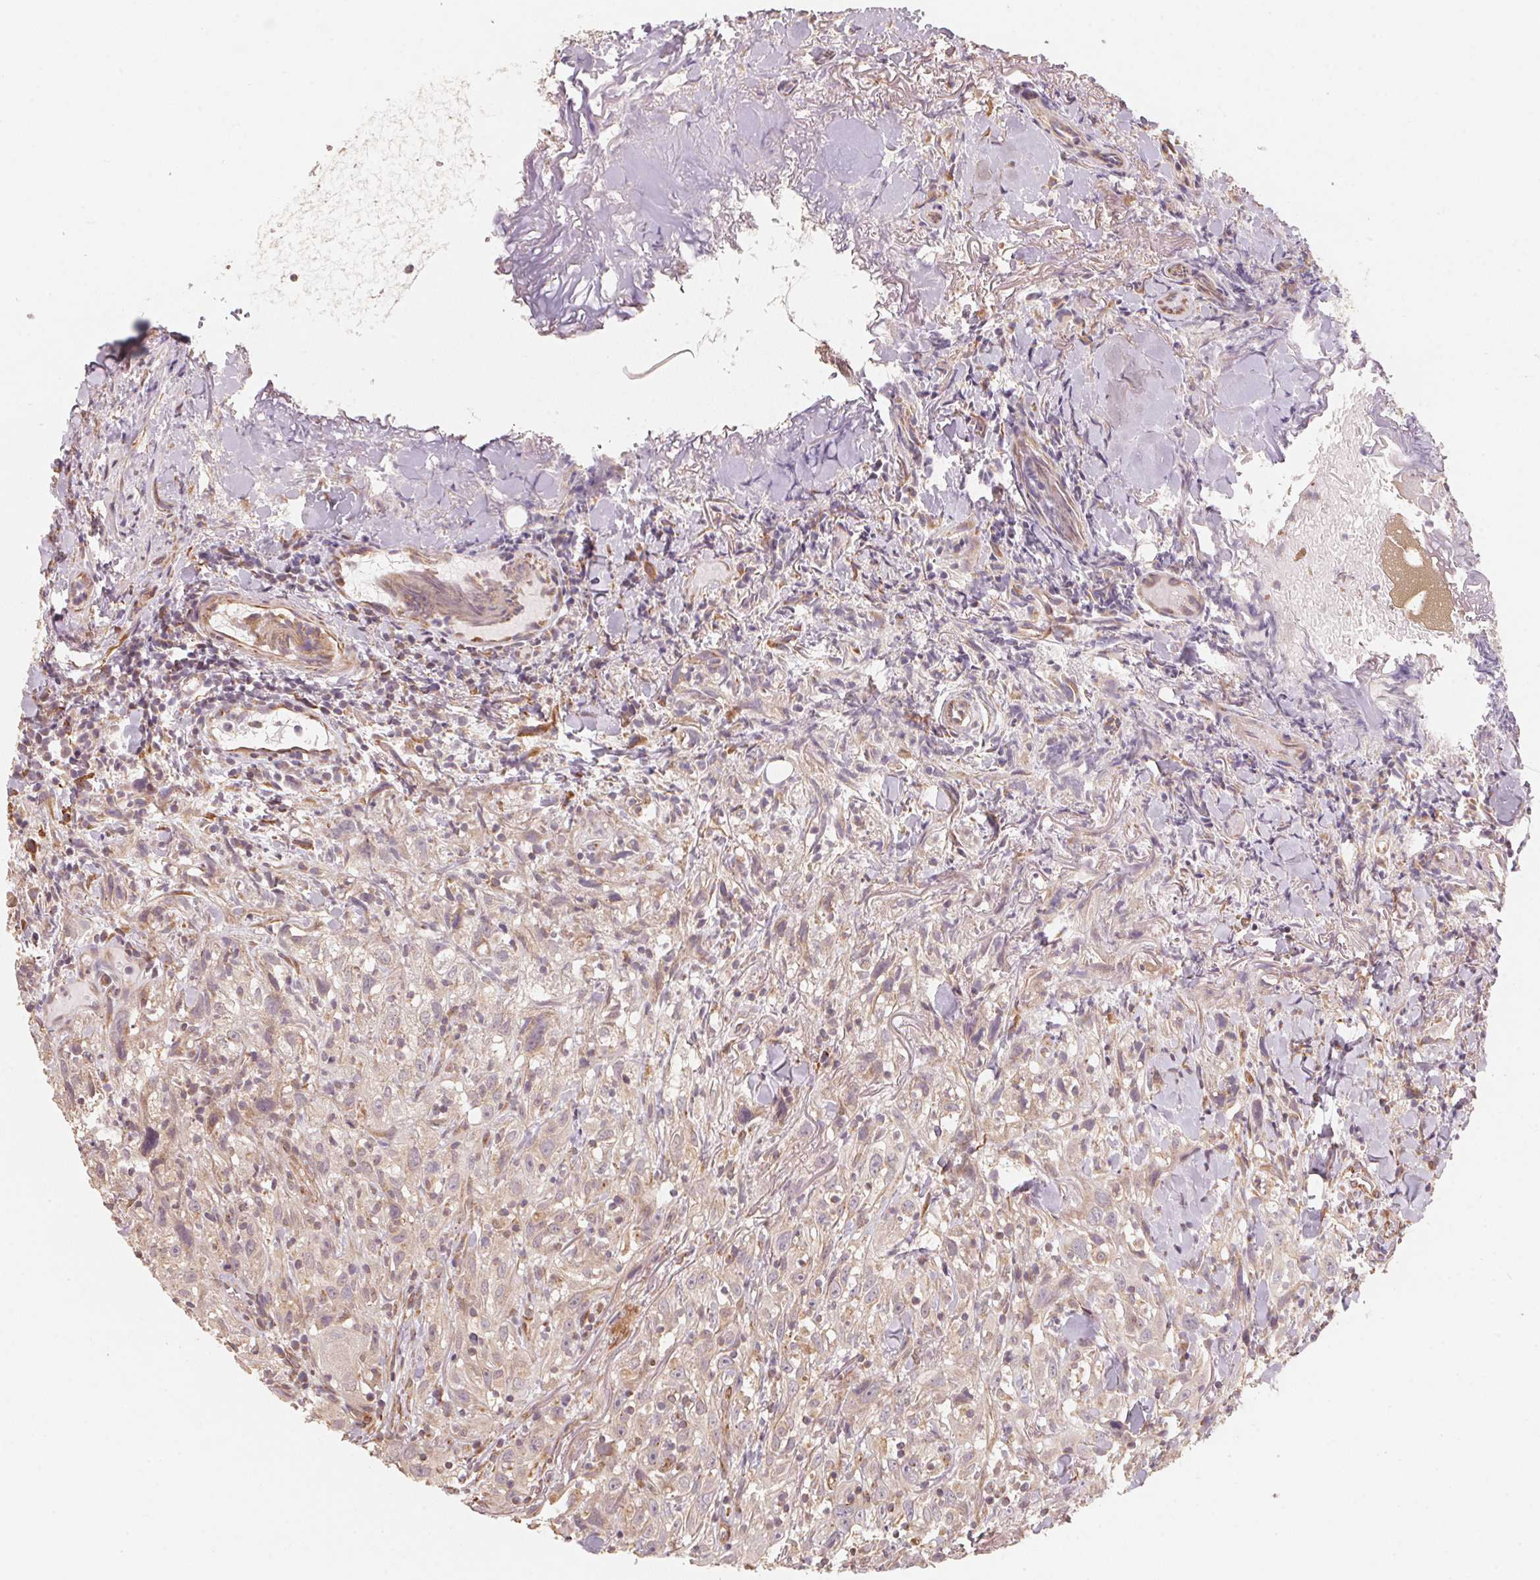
{"staining": {"intensity": "weak", "quantity": "<25%", "location": "cytoplasmic/membranous"}, "tissue": "head and neck cancer", "cell_type": "Tumor cells", "image_type": "cancer", "snomed": [{"axis": "morphology", "description": "Squamous cell carcinoma, NOS"}, {"axis": "topography", "description": "Head-Neck"}], "caption": "High magnification brightfield microscopy of squamous cell carcinoma (head and neck) stained with DAB (3,3'-diaminobenzidine) (brown) and counterstained with hematoxylin (blue): tumor cells show no significant staining. The staining is performed using DAB brown chromogen with nuclei counter-stained in using hematoxylin.", "gene": "TSPAN12", "patient": {"sex": "female", "age": 95}}